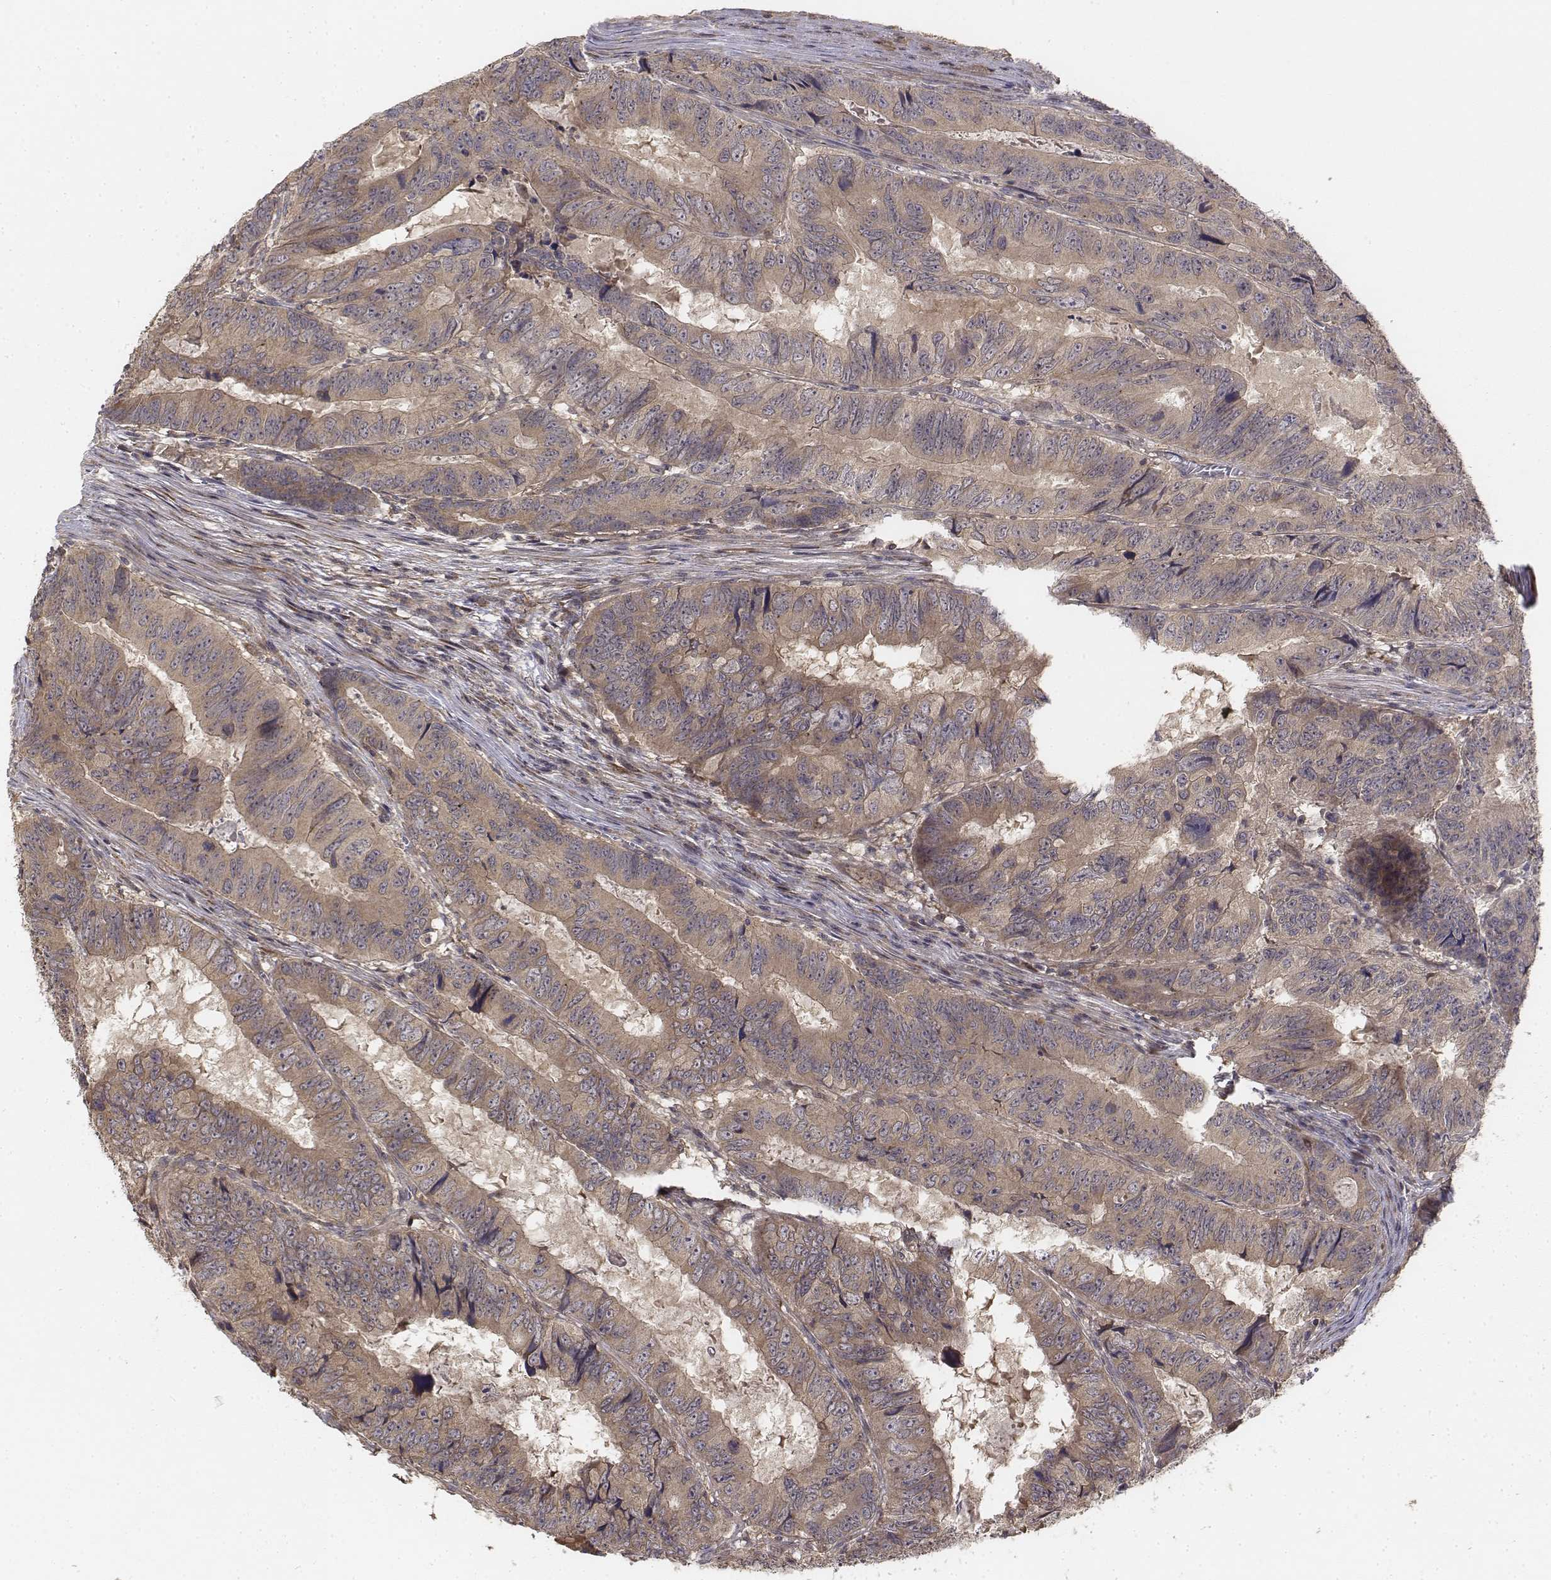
{"staining": {"intensity": "weak", "quantity": ">75%", "location": "cytoplasmic/membranous"}, "tissue": "colorectal cancer", "cell_type": "Tumor cells", "image_type": "cancer", "snomed": [{"axis": "morphology", "description": "Adenocarcinoma, NOS"}, {"axis": "topography", "description": "Colon"}], "caption": "Immunohistochemistry (IHC) (DAB) staining of human colorectal cancer demonstrates weak cytoplasmic/membranous protein expression in about >75% of tumor cells. (DAB = brown stain, brightfield microscopy at high magnification).", "gene": "FBXO21", "patient": {"sex": "male", "age": 79}}